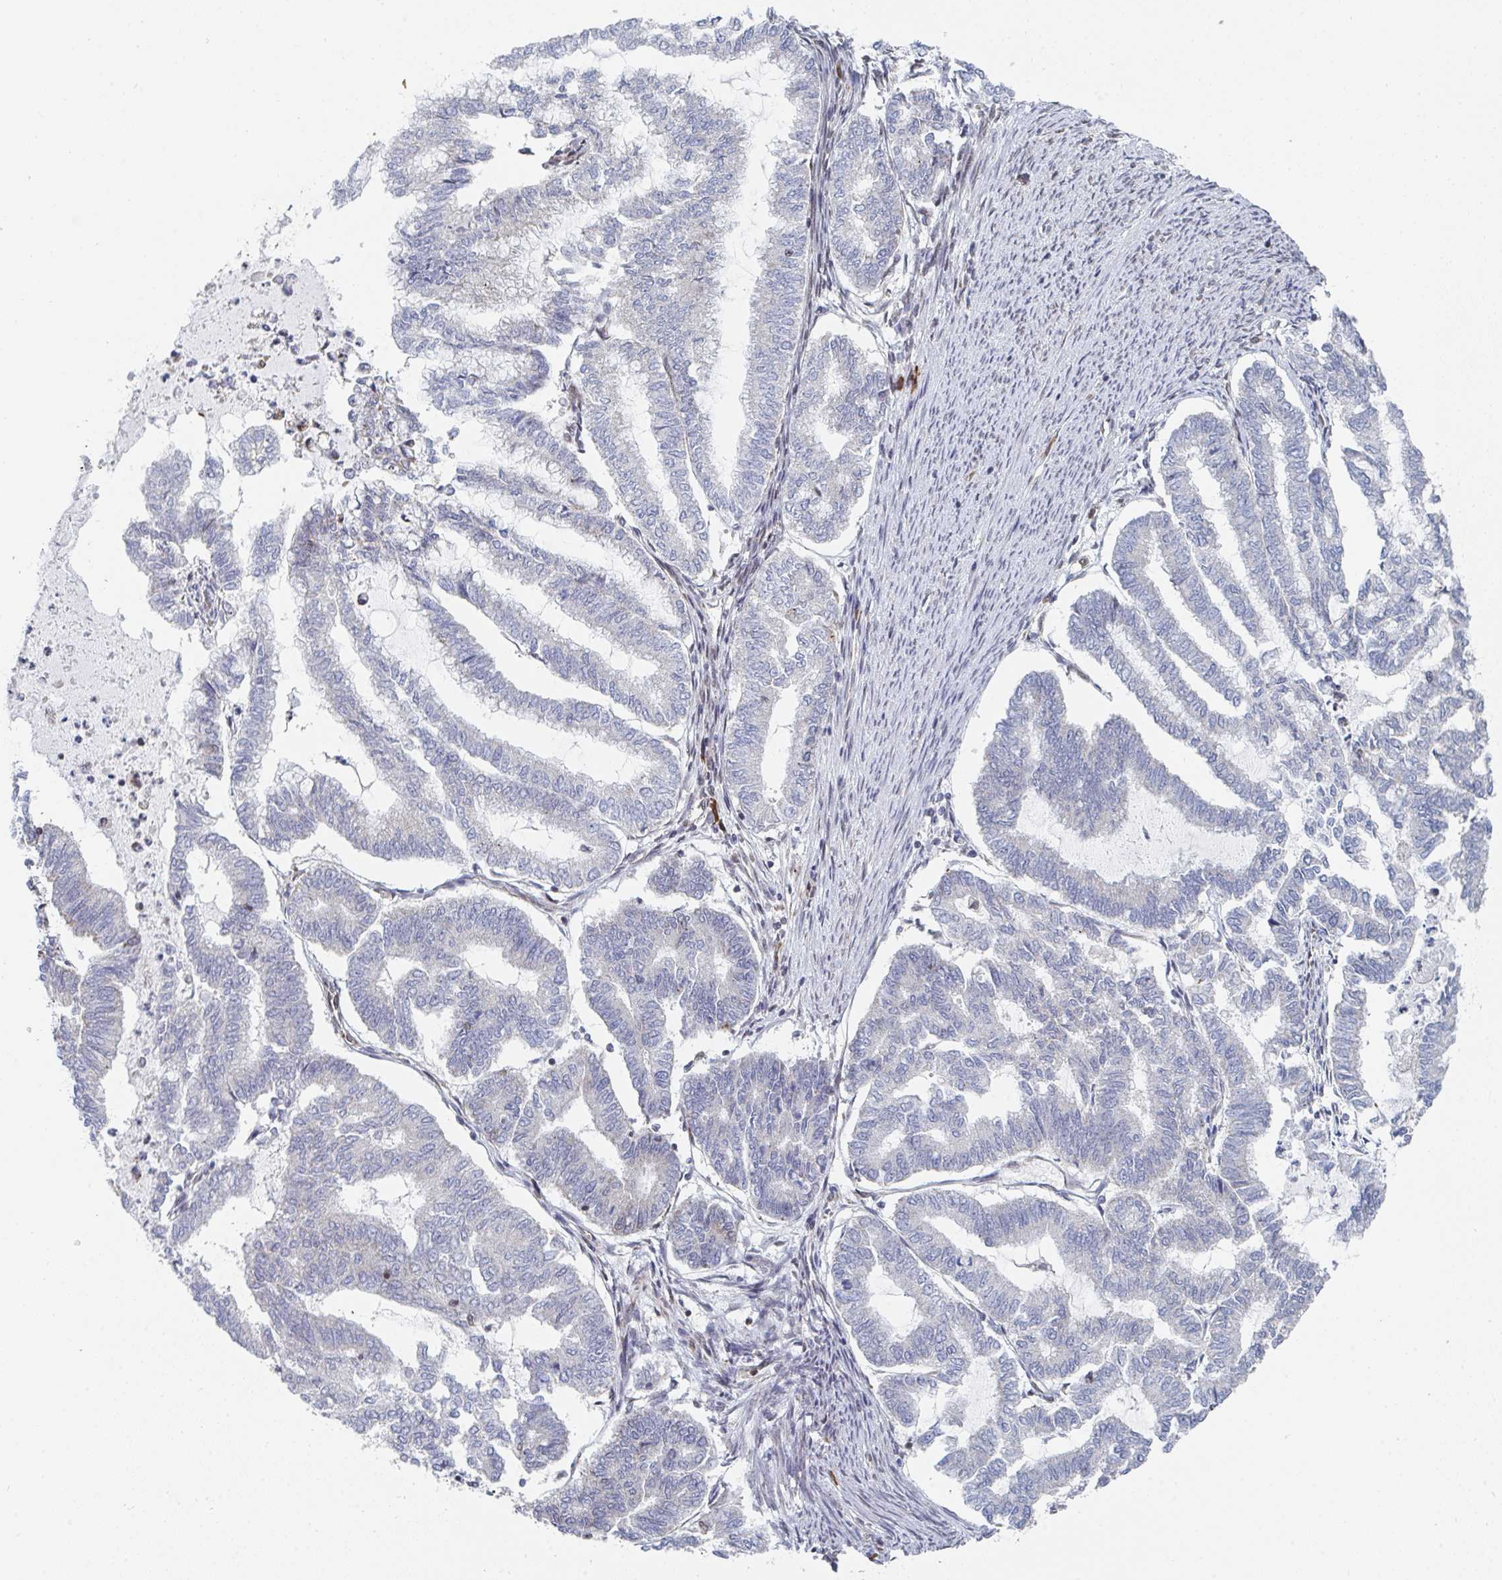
{"staining": {"intensity": "weak", "quantity": "<25%", "location": "nuclear"}, "tissue": "endometrial cancer", "cell_type": "Tumor cells", "image_type": "cancer", "snomed": [{"axis": "morphology", "description": "Adenocarcinoma, NOS"}, {"axis": "topography", "description": "Endometrium"}], "caption": "Tumor cells show no significant staining in endometrial cancer.", "gene": "MBNL1", "patient": {"sex": "female", "age": 79}}